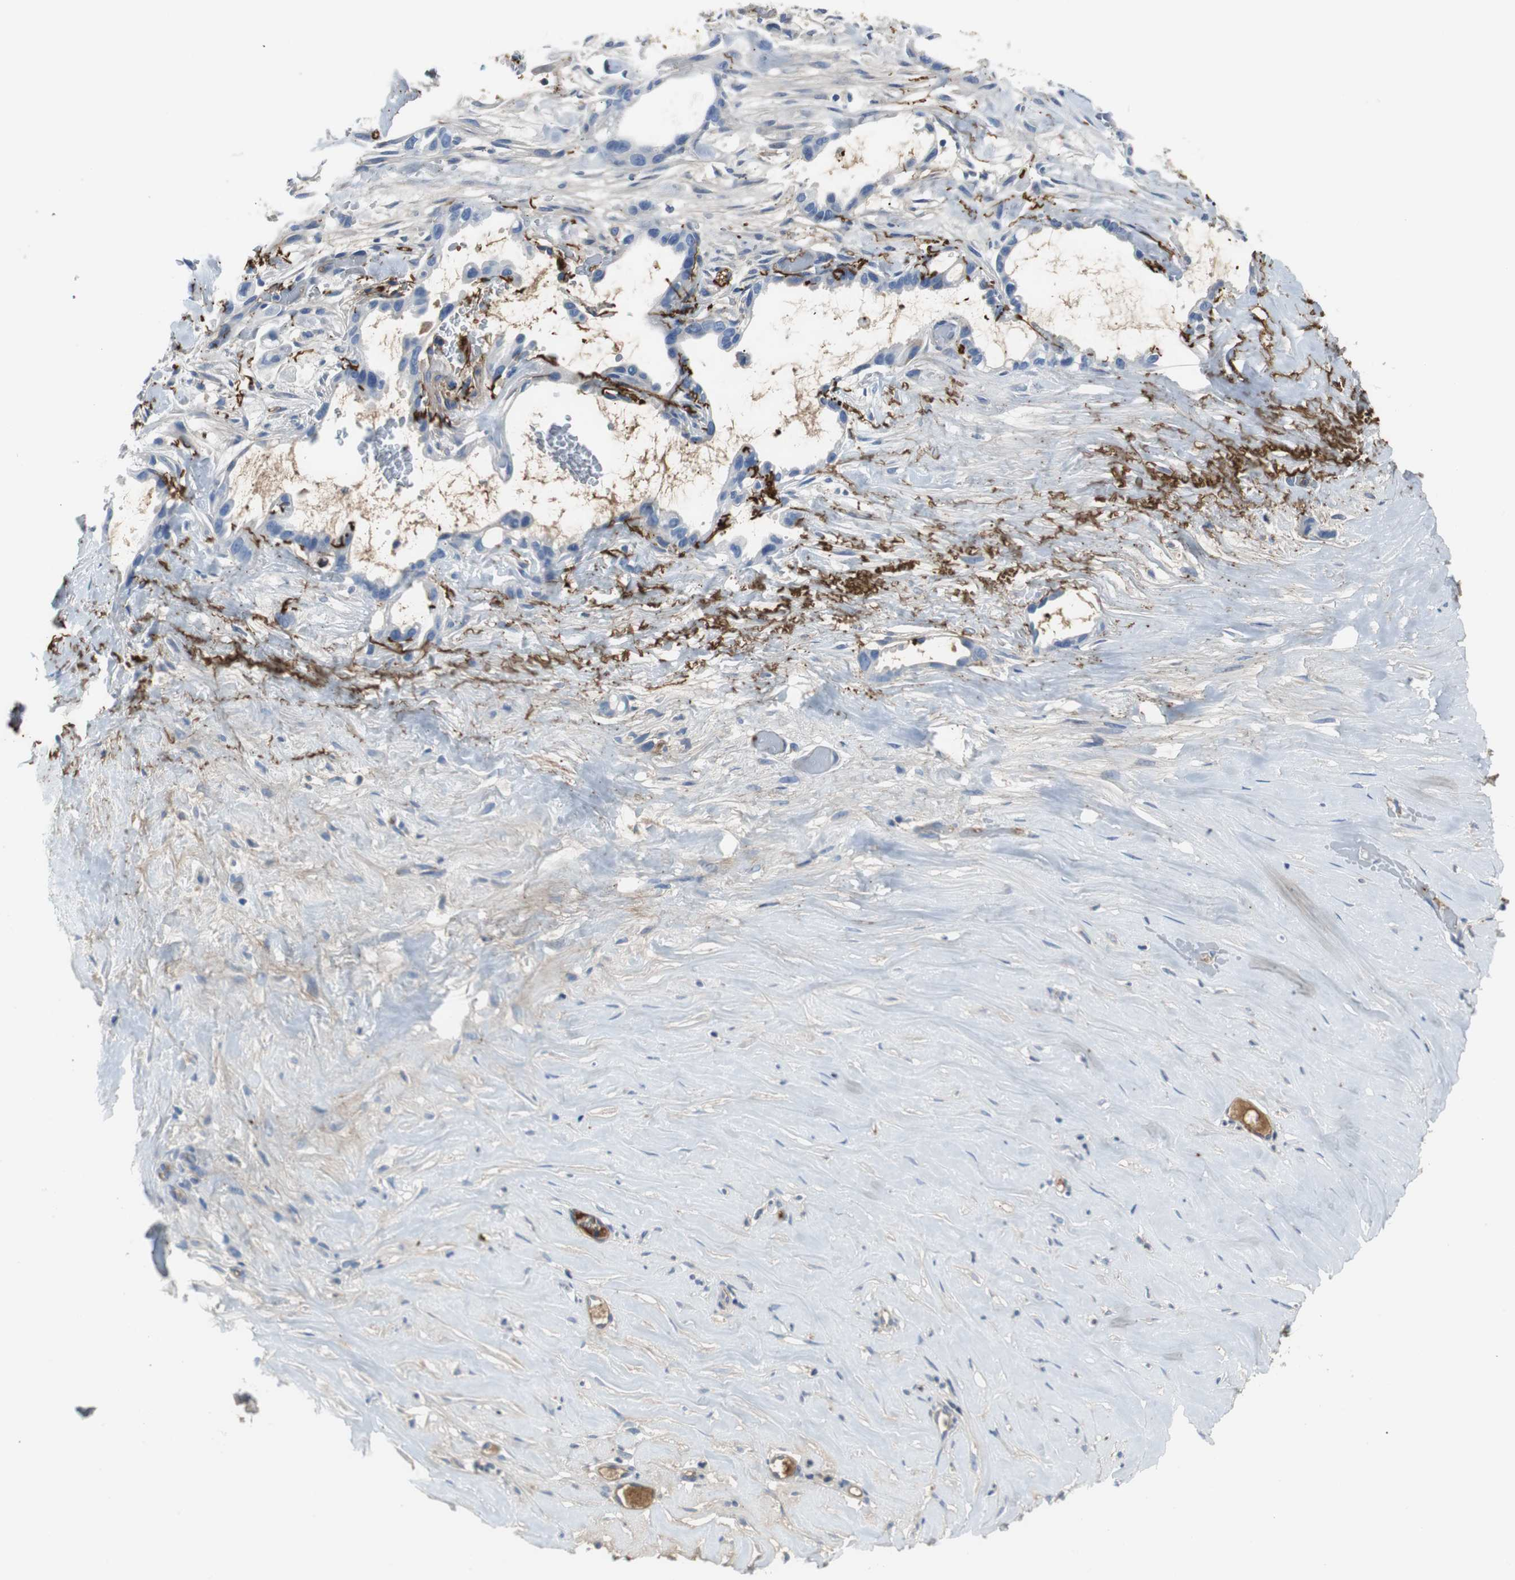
{"staining": {"intensity": "weak", "quantity": "<25%", "location": "cytoplasmic/membranous"}, "tissue": "liver cancer", "cell_type": "Tumor cells", "image_type": "cancer", "snomed": [{"axis": "morphology", "description": "Cholangiocarcinoma"}, {"axis": "topography", "description": "Liver"}], "caption": "This is an immunohistochemistry (IHC) histopathology image of cholangiocarcinoma (liver). There is no staining in tumor cells.", "gene": "APCS", "patient": {"sex": "female", "age": 65}}